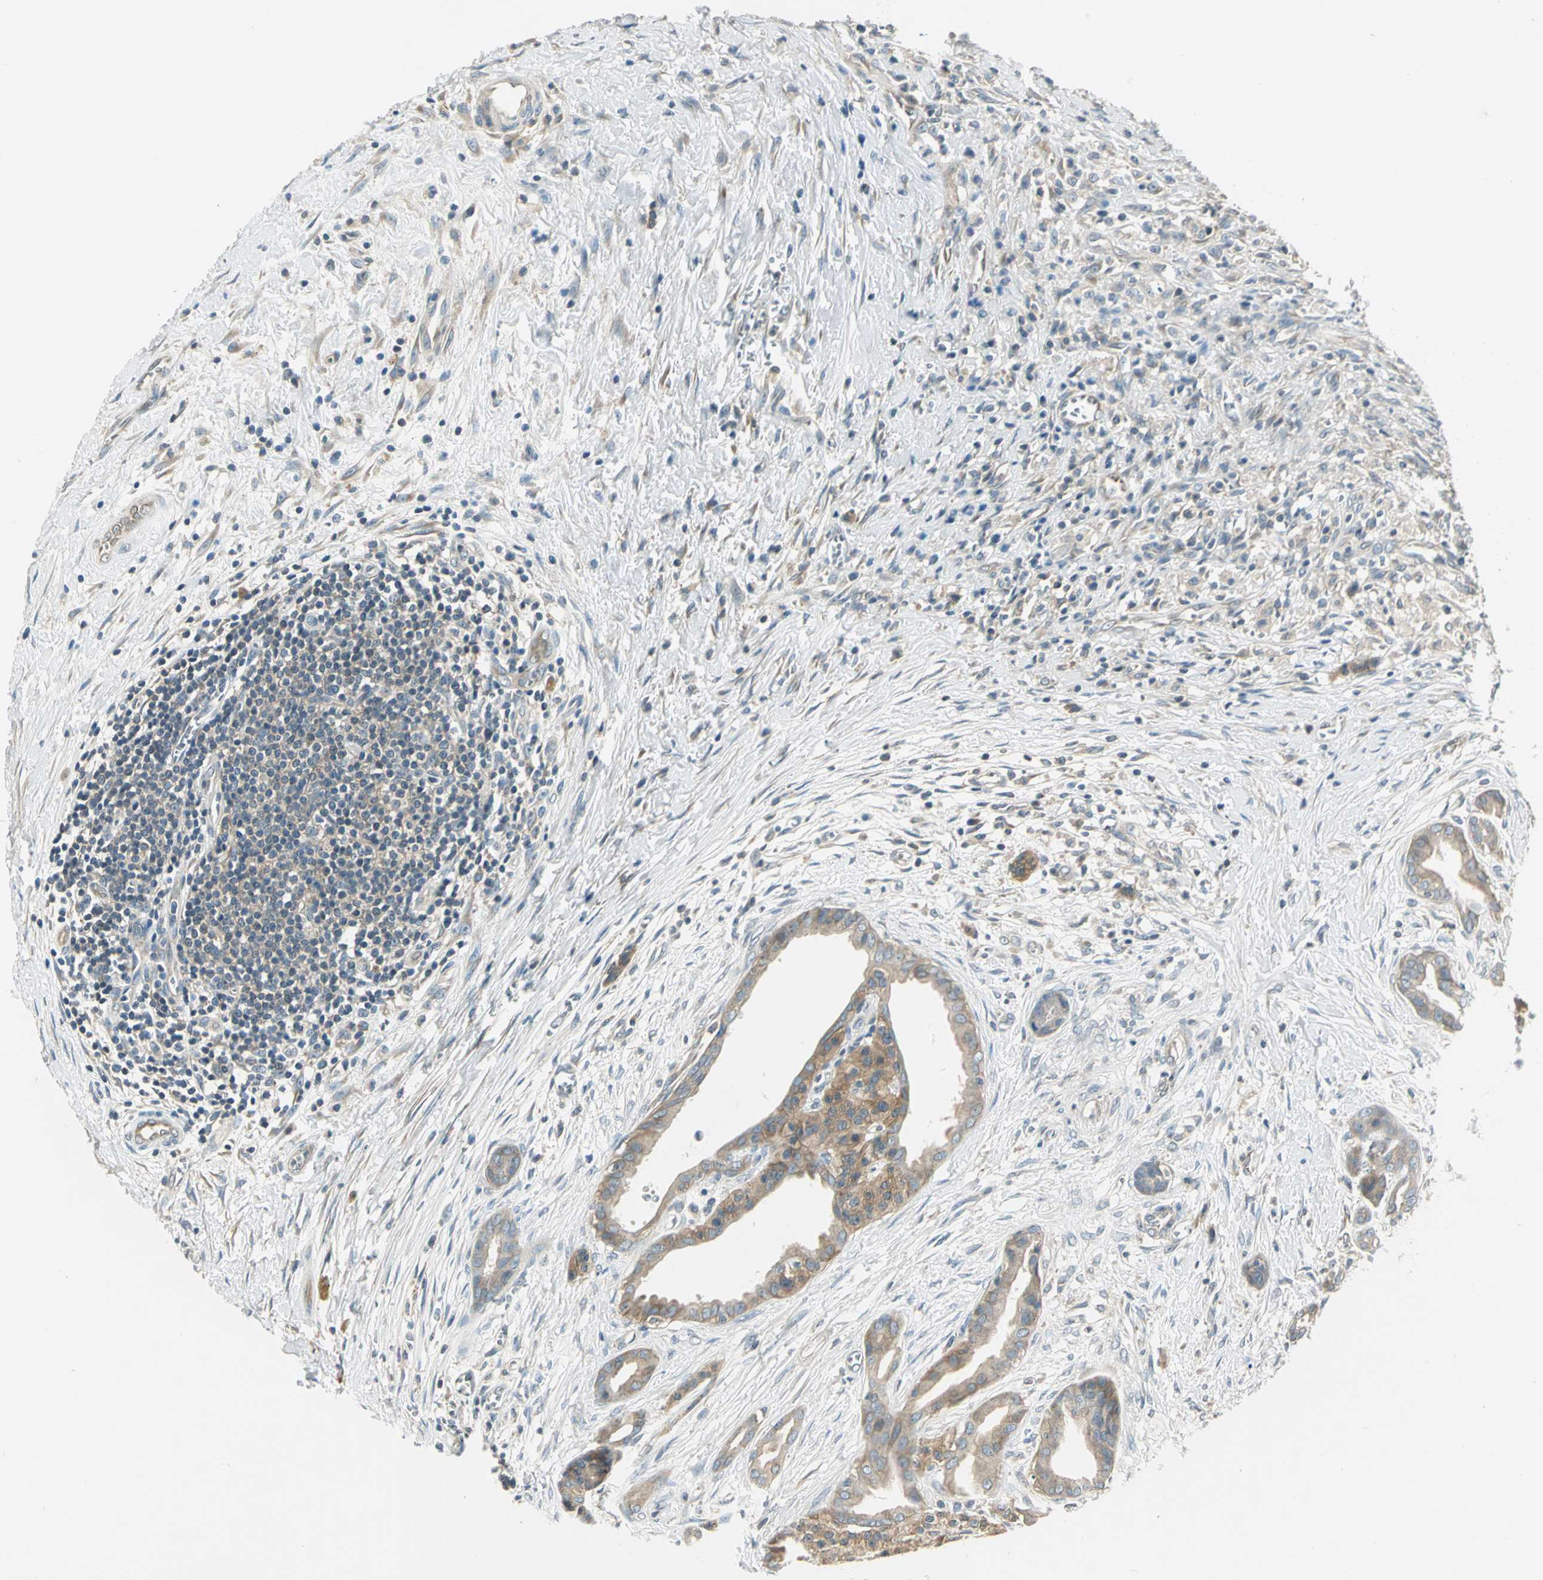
{"staining": {"intensity": "weak", "quantity": ">75%", "location": "cytoplasmic/membranous"}, "tissue": "pancreatic cancer", "cell_type": "Tumor cells", "image_type": "cancer", "snomed": [{"axis": "morphology", "description": "Adenocarcinoma, NOS"}, {"axis": "topography", "description": "Pancreas"}], "caption": "Tumor cells show low levels of weak cytoplasmic/membranous expression in about >75% of cells in human adenocarcinoma (pancreatic).", "gene": "PRKAA1", "patient": {"sex": "male", "age": 59}}